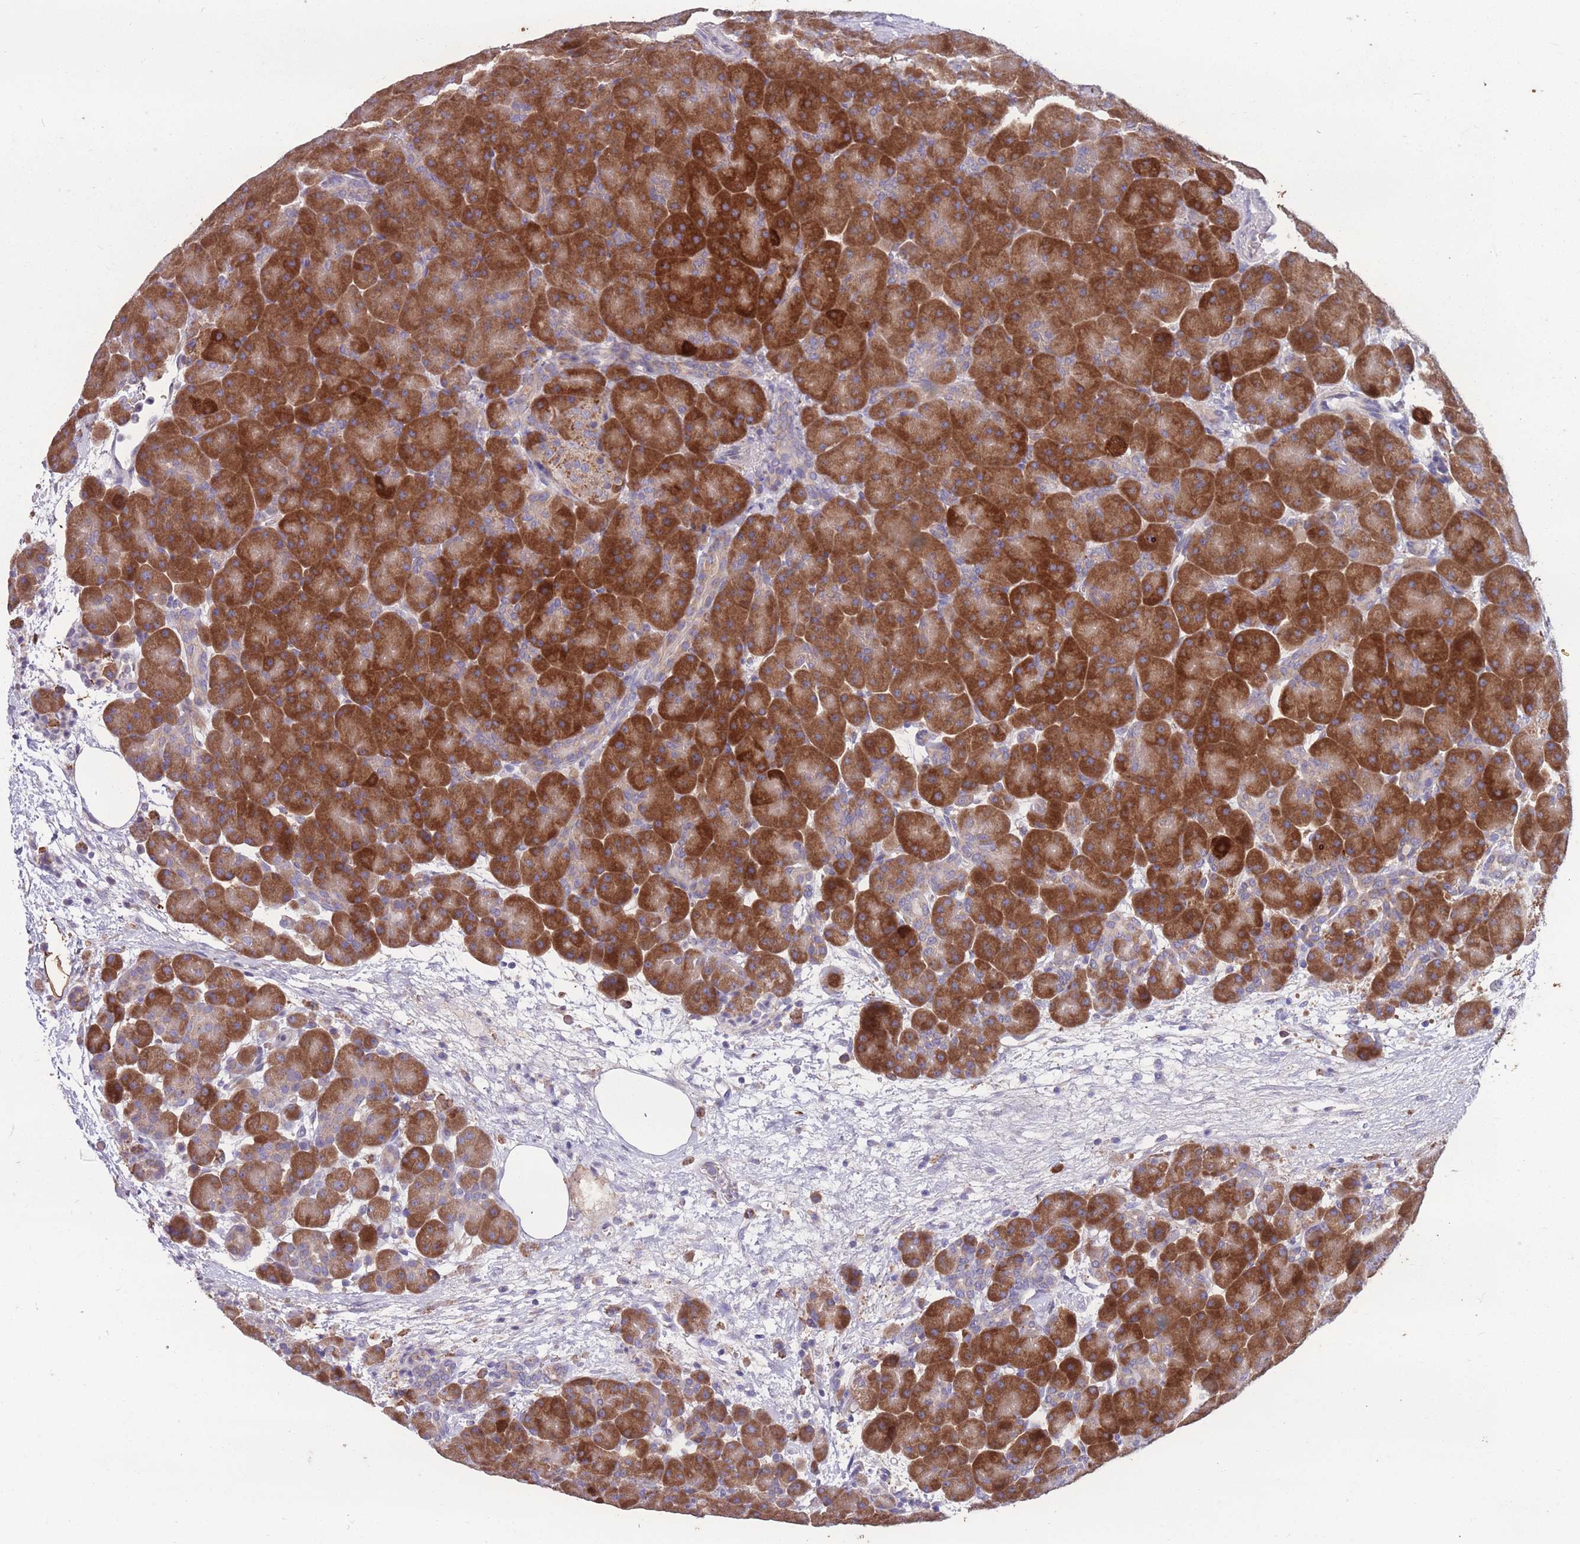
{"staining": {"intensity": "strong", "quantity": ">75%", "location": "cytoplasmic/membranous"}, "tissue": "pancreas", "cell_type": "Exocrine glandular cells", "image_type": "normal", "snomed": [{"axis": "morphology", "description": "Normal tissue, NOS"}, {"axis": "topography", "description": "Pancreas"}], "caption": "Normal pancreas demonstrates strong cytoplasmic/membranous staining in approximately >75% of exocrine glandular cells (DAB (3,3'-diaminobenzidine) IHC, brown staining for protein, blue staining for nuclei)..", "gene": "STIM2", "patient": {"sex": "male", "age": 66}}